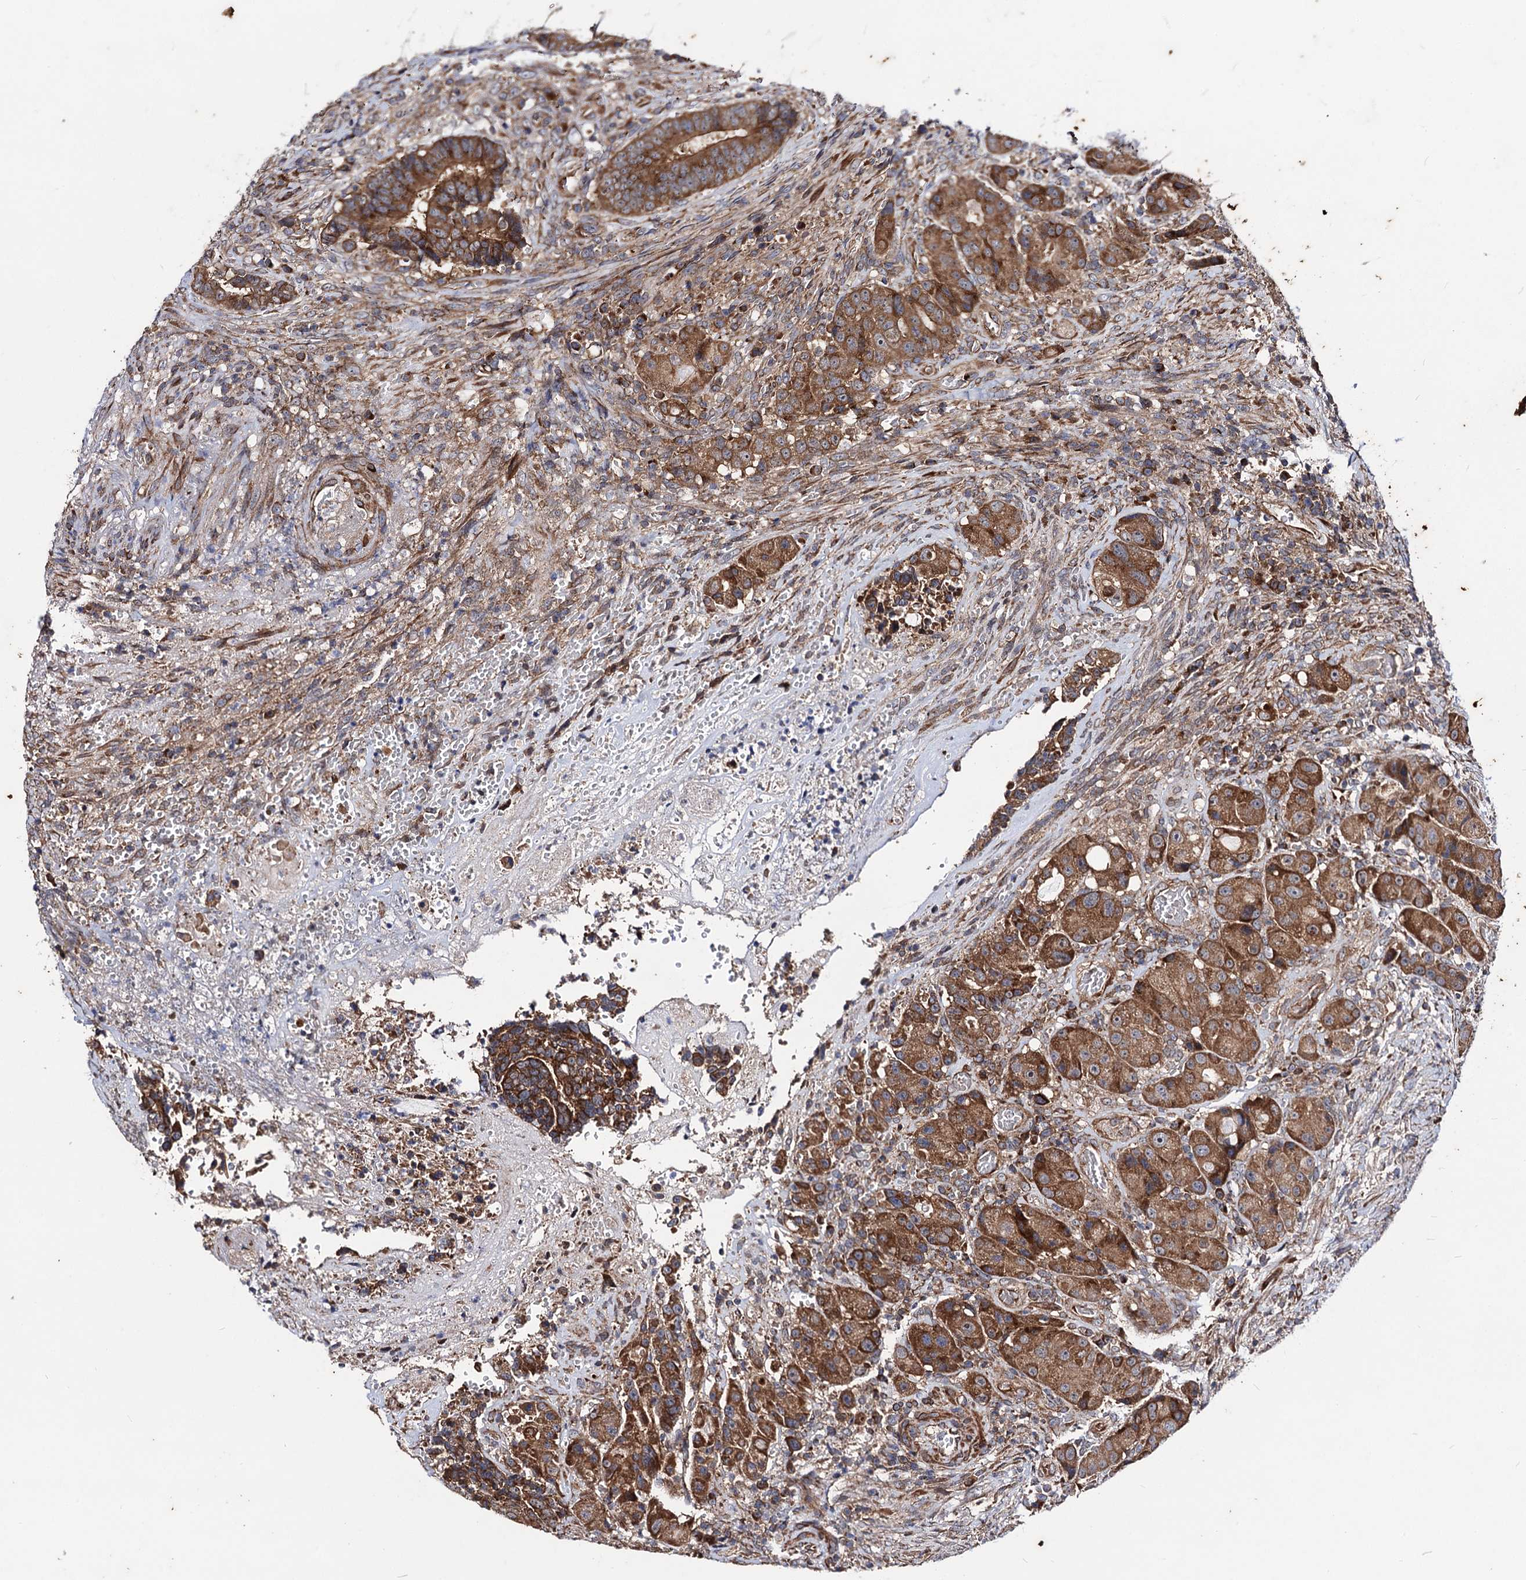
{"staining": {"intensity": "strong", "quantity": ">75%", "location": "cytoplasmic/membranous"}, "tissue": "colorectal cancer", "cell_type": "Tumor cells", "image_type": "cancer", "snomed": [{"axis": "morphology", "description": "Adenocarcinoma, NOS"}, {"axis": "topography", "description": "Rectum"}], "caption": "Immunohistochemical staining of human adenocarcinoma (colorectal) shows strong cytoplasmic/membranous protein positivity in approximately >75% of tumor cells. (brown staining indicates protein expression, while blue staining denotes nuclei).", "gene": "DYDC1", "patient": {"sex": "male", "age": 69}}